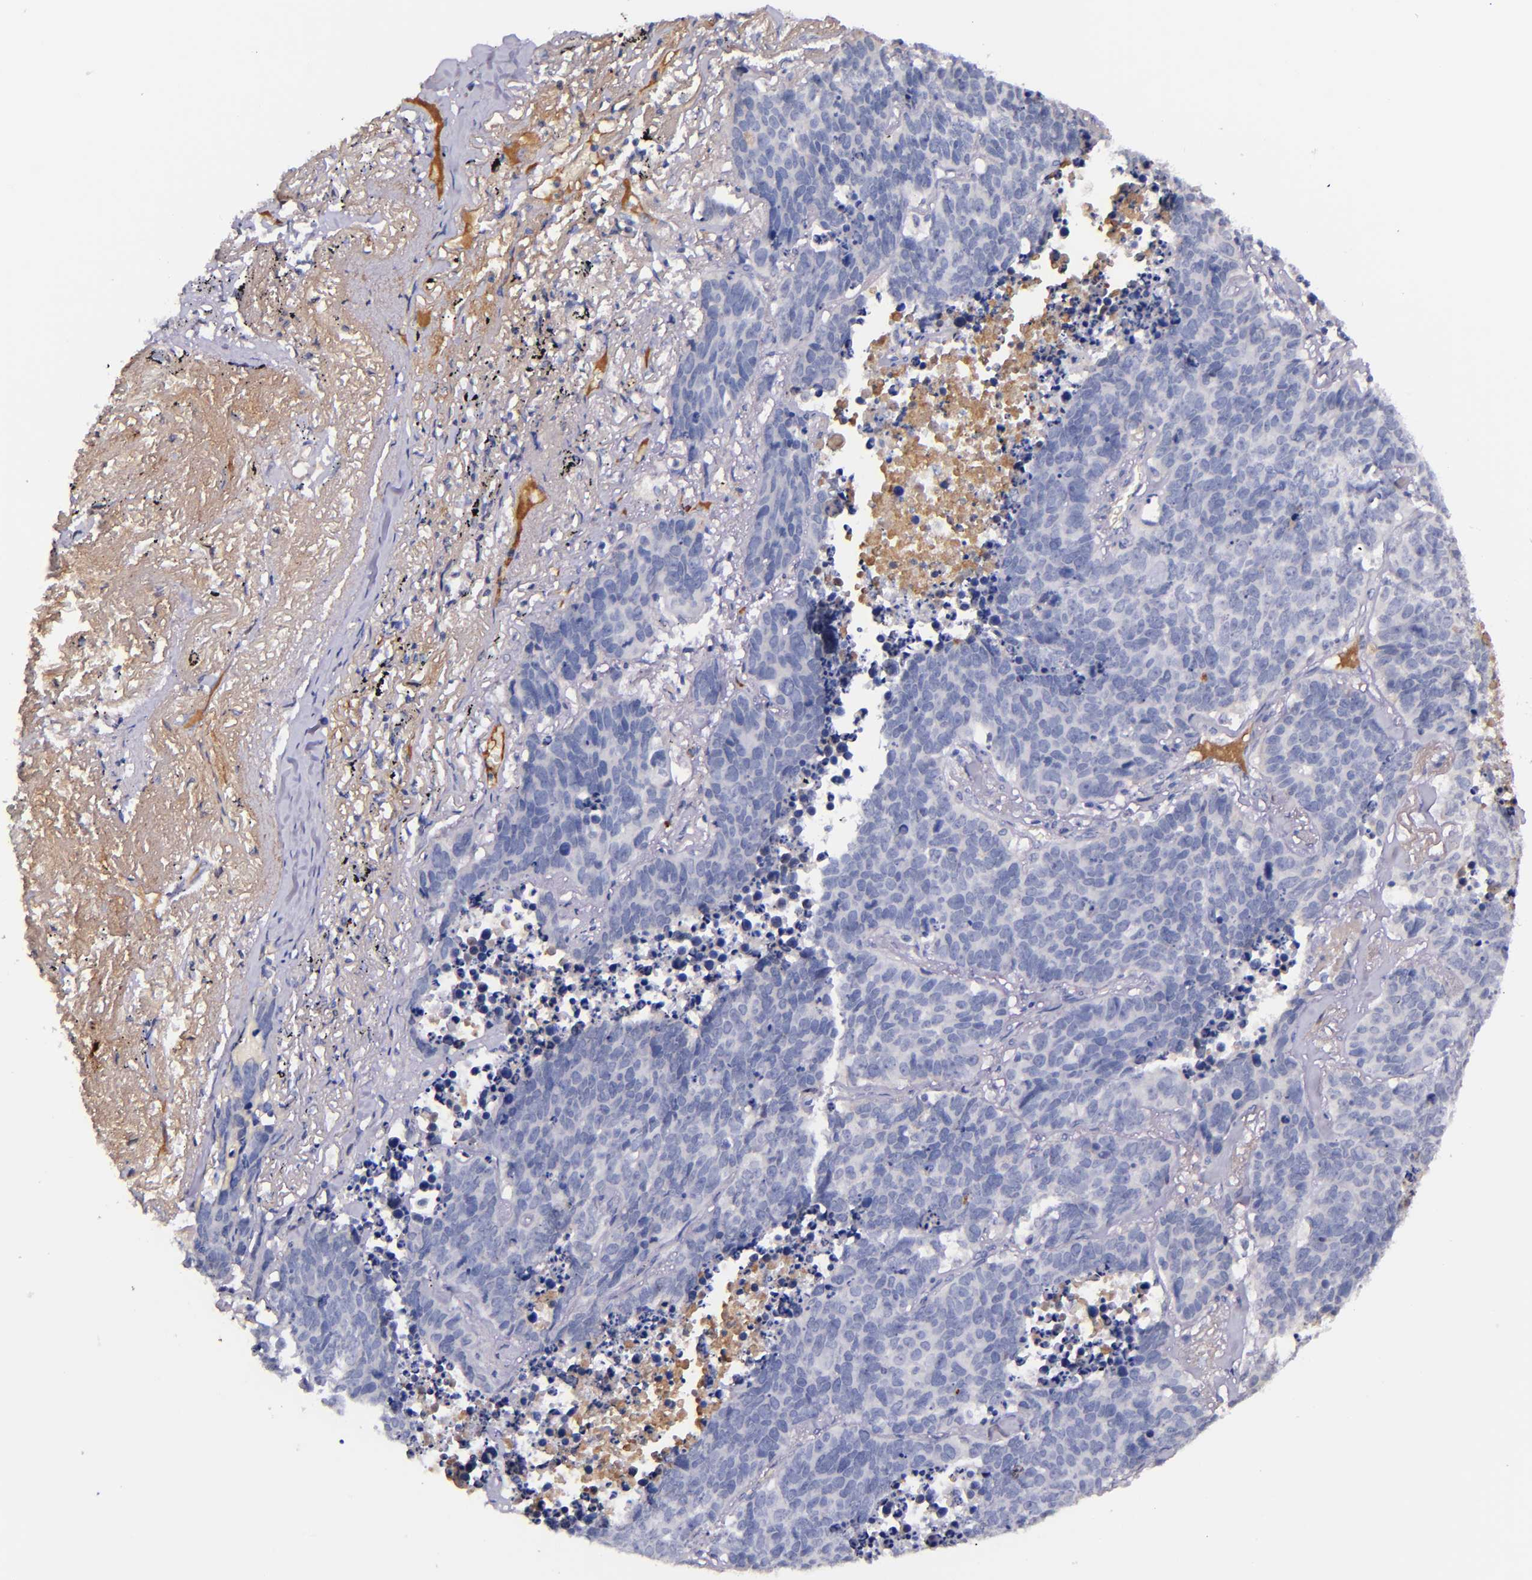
{"staining": {"intensity": "negative", "quantity": "none", "location": "none"}, "tissue": "lung cancer", "cell_type": "Tumor cells", "image_type": "cancer", "snomed": [{"axis": "morphology", "description": "Carcinoid, malignant, NOS"}, {"axis": "topography", "description": "Lung"}], "caption": "A histopathology image of human carcinoid (malignant) (lung) is negative for staining in tumor cells.", "gene": "KNG1", "patient": {"sex": "male", "age": 60}}